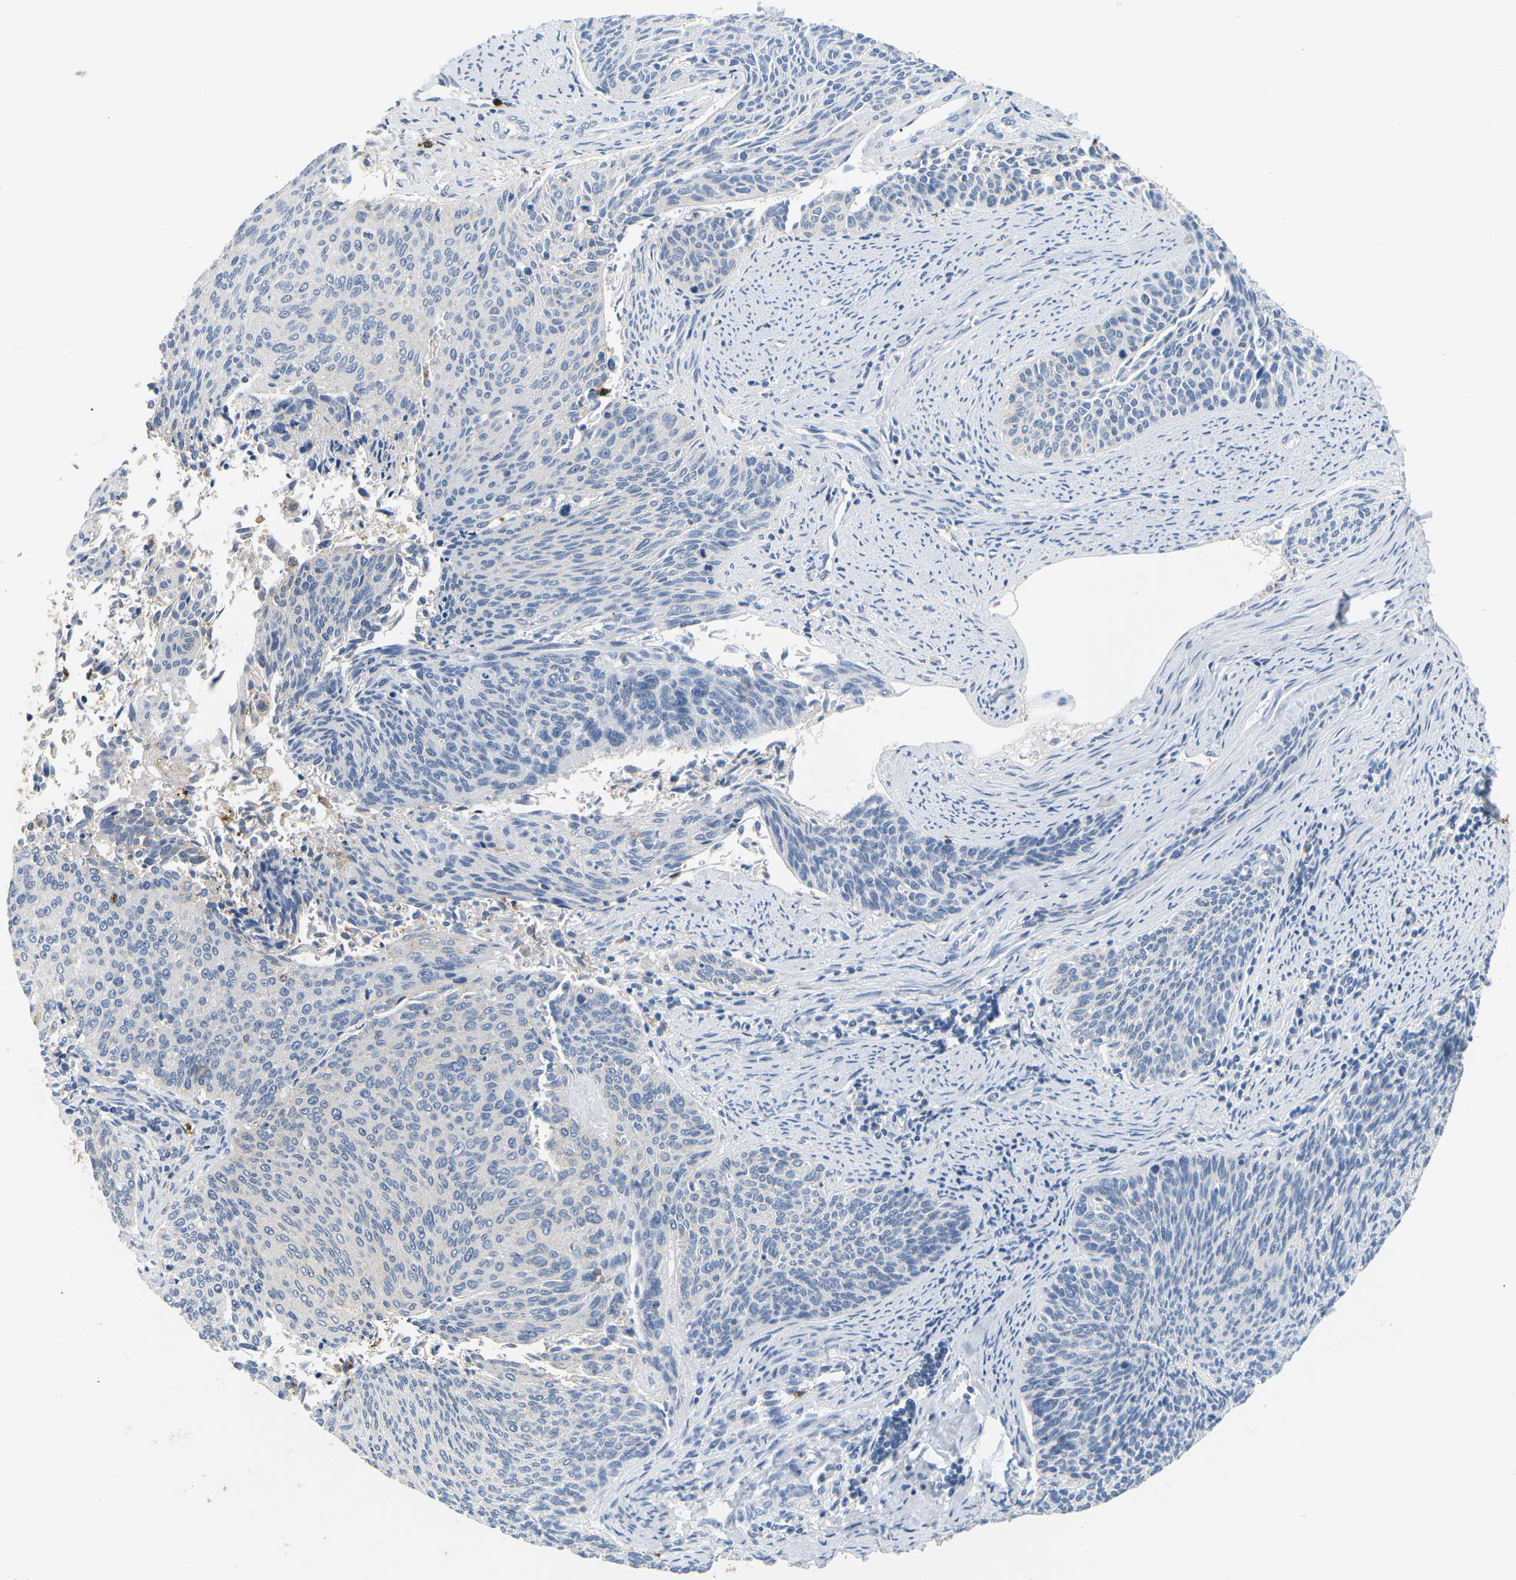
{"staining": {"intensity": "negative", "quantity": "none", "location": "none"}, "tissue": "cervical cancer", "cell_type": "Tumor cells", "image_type": "cancer", "snomed": [{"axis": "morphology", "description": "Squamous cell carcinoma, NOS"}, {"axis": "topography", "description": "Cervix"}], "caption": "Human cervical squamous cell carcinoma stained for a protein using immunohistochemistry demonstrates no positivity in tumor cells.", "gene": "ADM", "patient": {"sex": "female", "age": 55}}